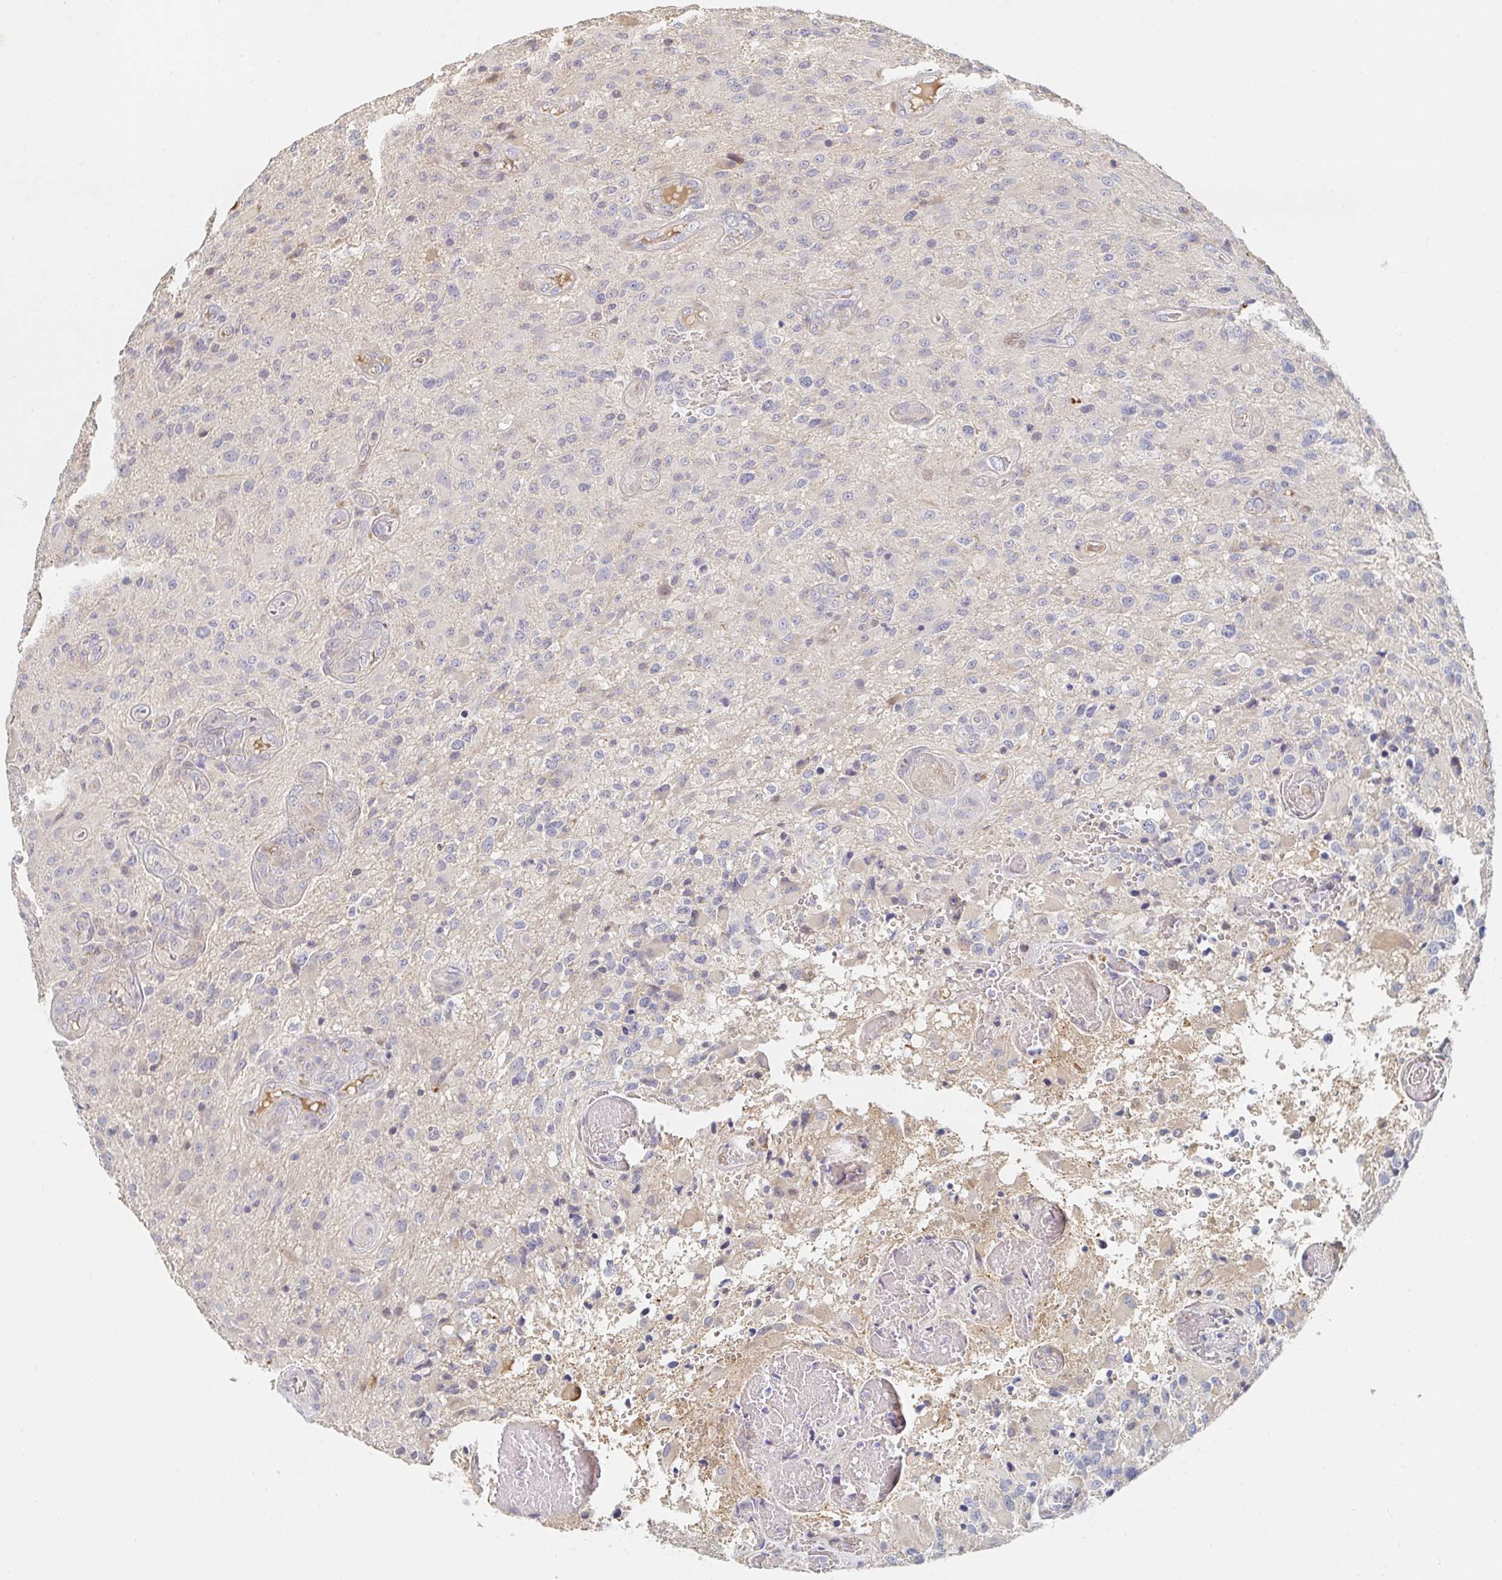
{"staining": {"intensity": "negative", "quantity": "none", "location": "none"}, "tissue": "glioma", "cell_type": "Tumor cells", "image_type": "cancer", "snomed": [{"axis": "morphology", "description": "Glioma, malignant, High grade"}, {"axis": "topography", "description": "Brain"}], "caption": "Tumor cells are negative for brown protein staining in glioma.", "gene": "NME9", "patient": {"sex": "male", "age": 53}}